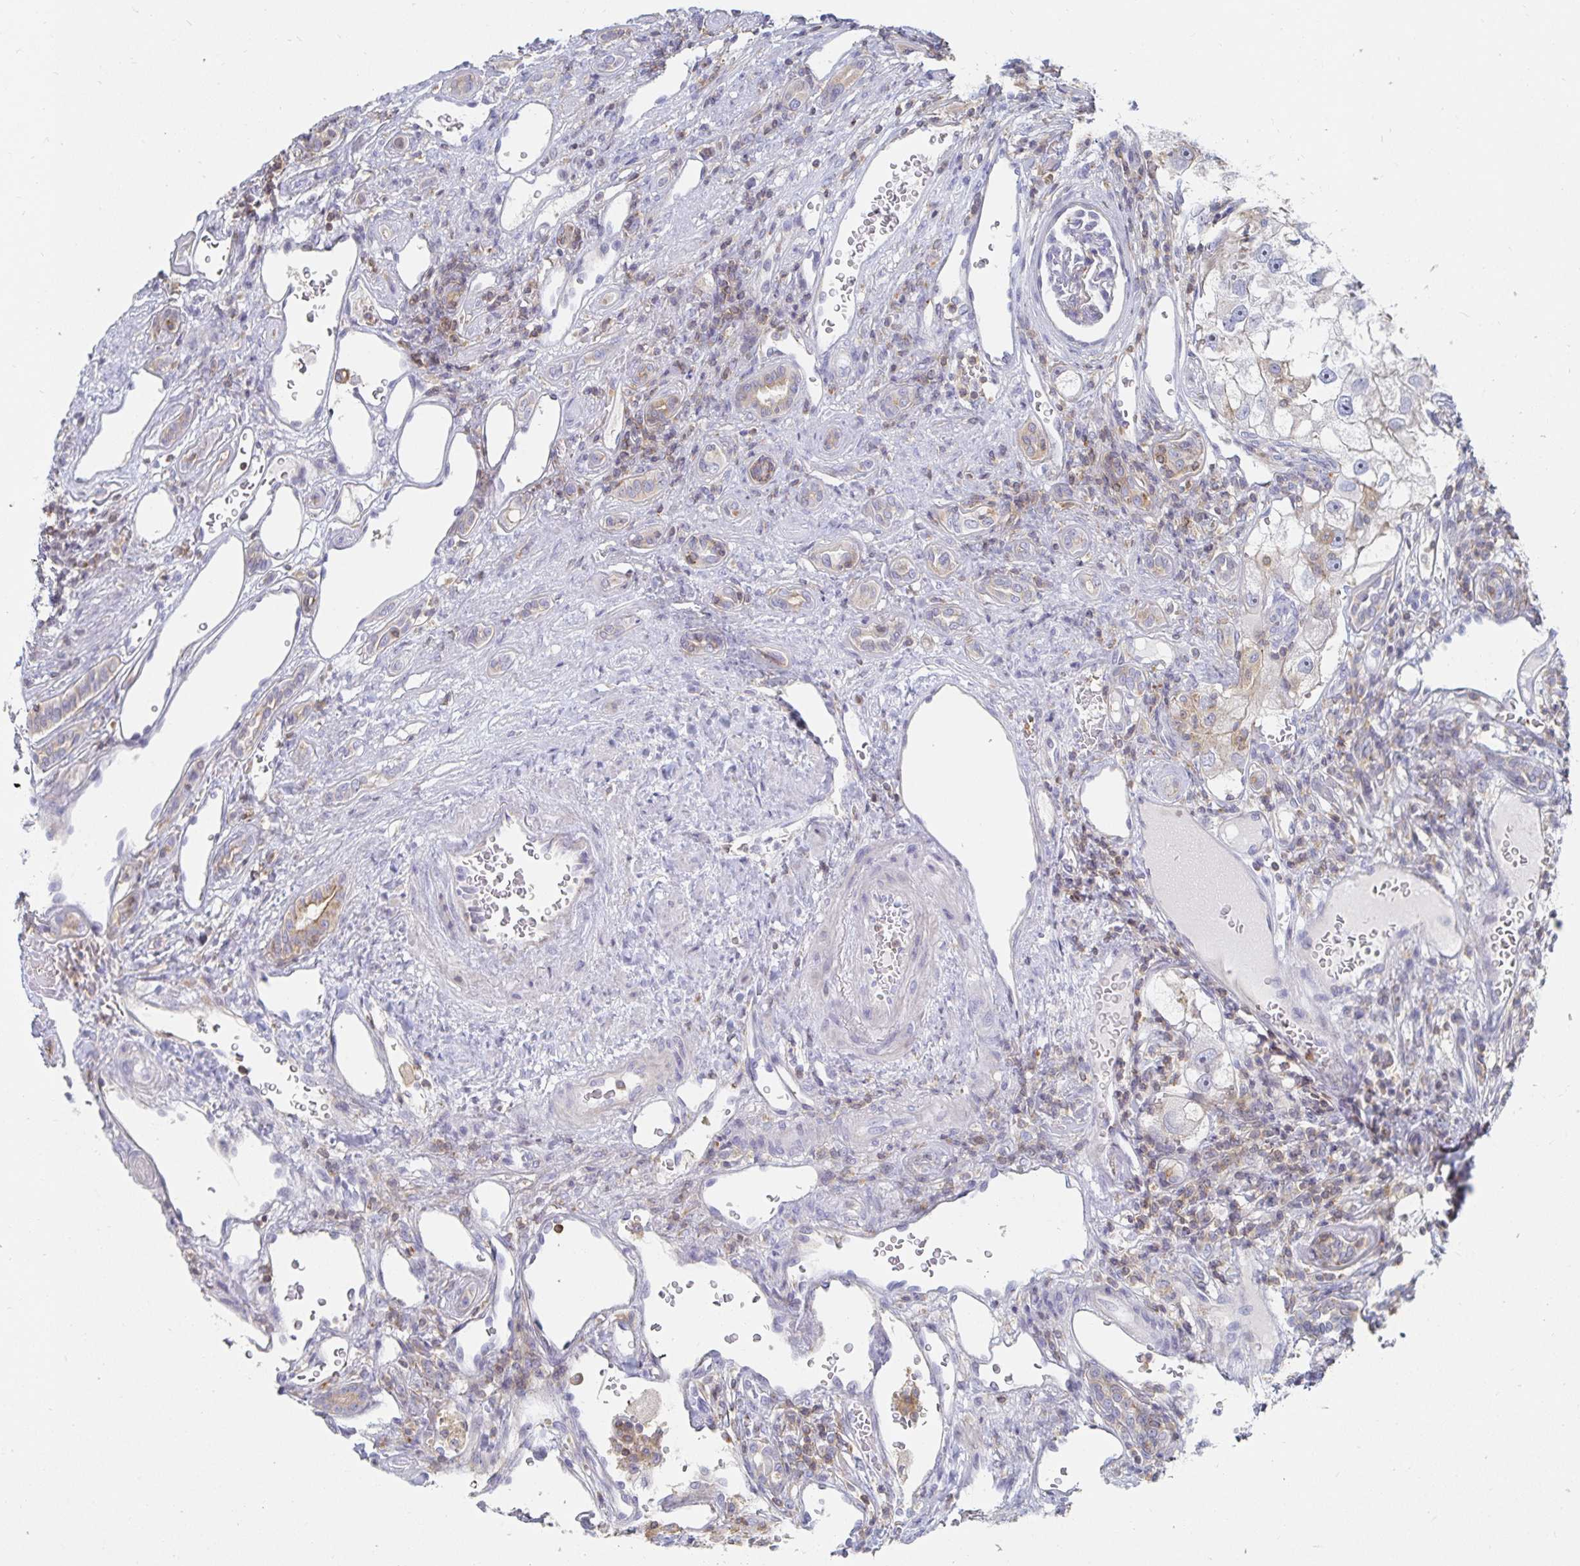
{"staining": {"intensity": "negative", "quantity": "none", "location": "none"}, "tissue": "renal cancer", "cell_type": "Tumor cells", "image_type": "cancer", "snomed": [{"axis": "morphology", "description": "Adenocarcinoma, NOS"}, {"axis": "topography", "description": "Kidney"}], "caption": "An image of renal adenocarcinoma stained for a protein demonstrates no brown staining in tumor cells. The staining was performed using DAB (3,3'-diaminobenzidine) to visualize the protein expression in brown, while the nuclei were stained in blue with hematoxylin (Magnification: 20x).", "gene": "PIK3CD", "patient": {"sex": "male", "age": 63}}